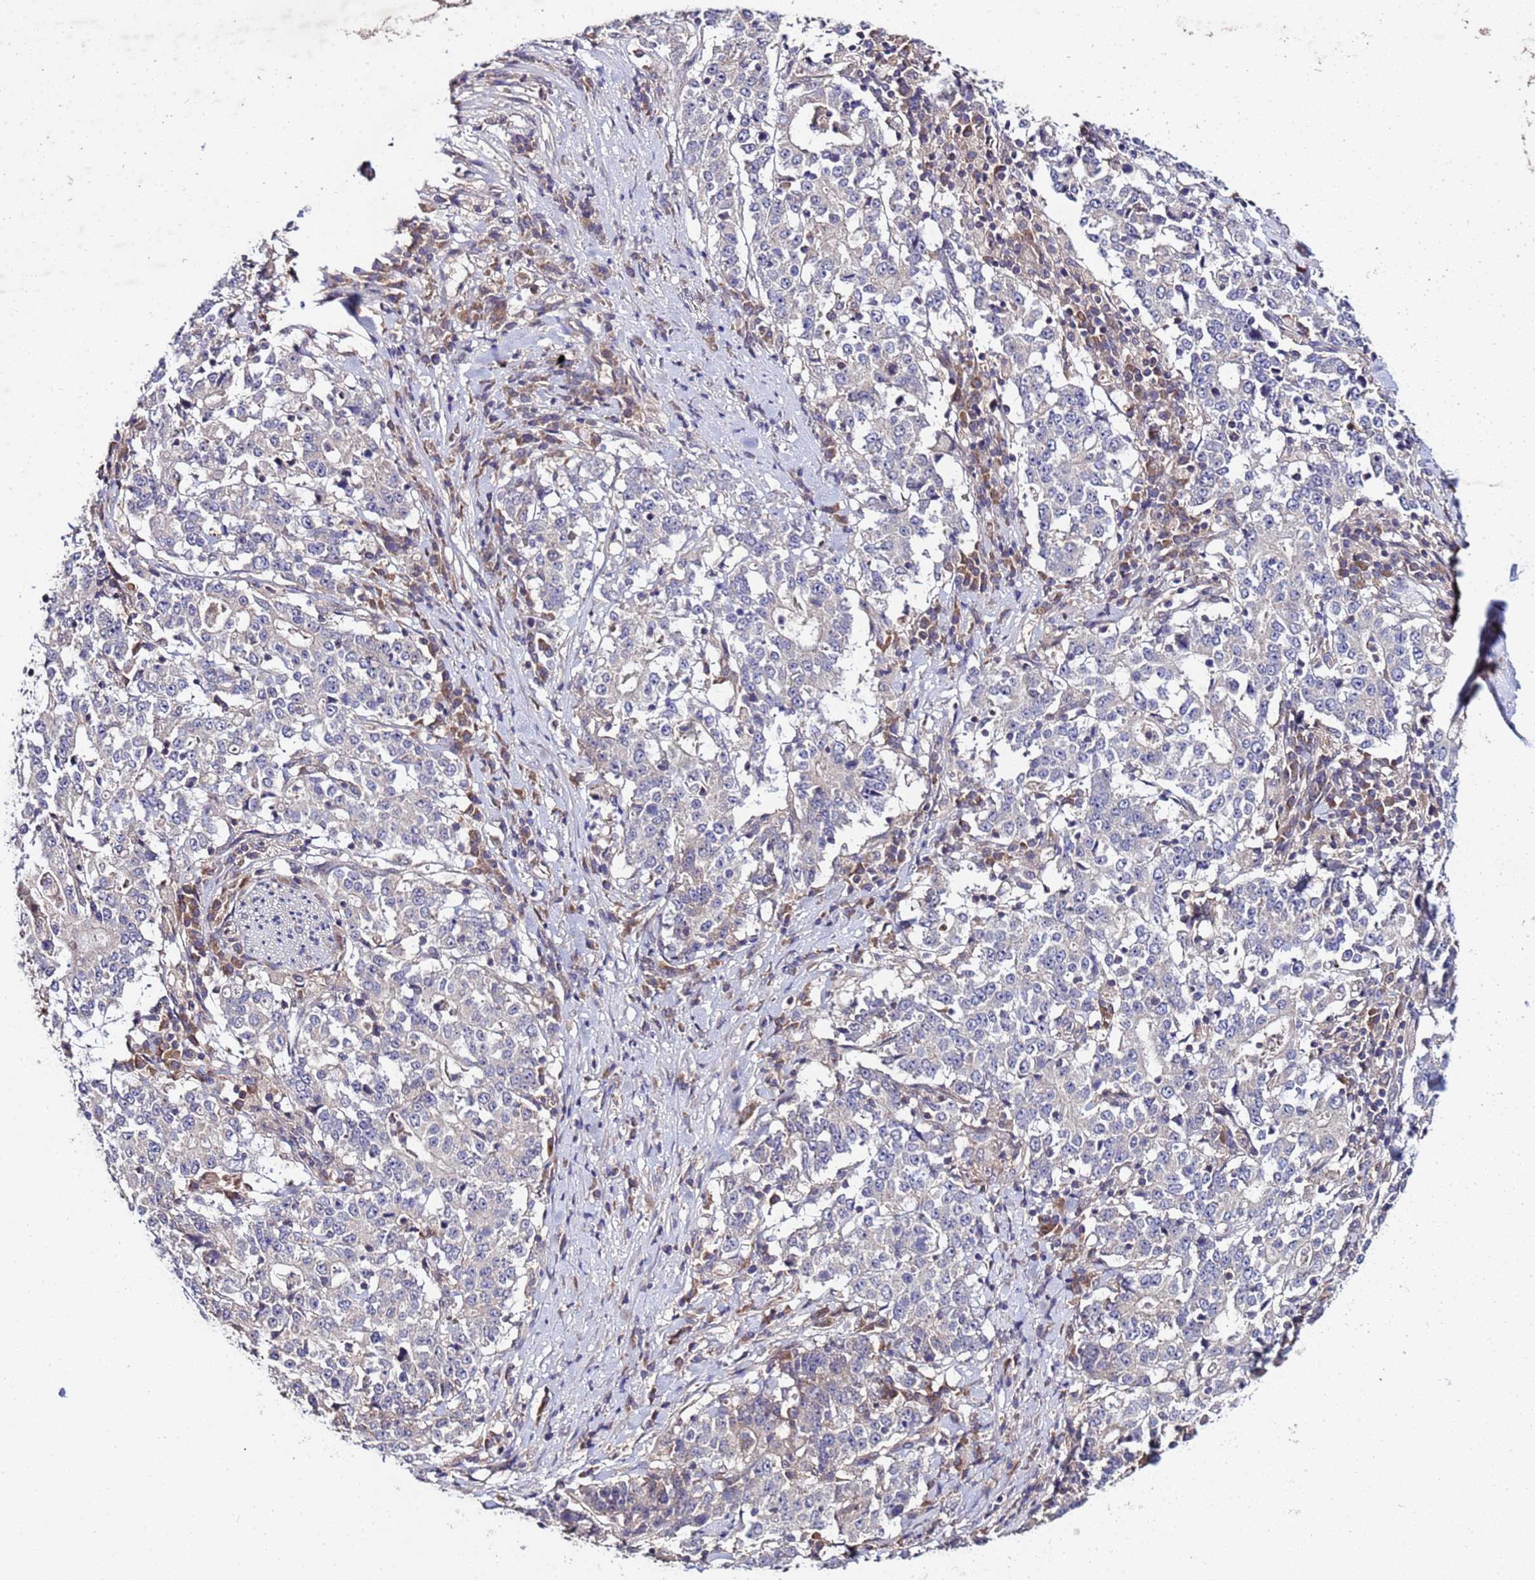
{"staining": {"intensity": "negative", "quantity": "none", "location": "none"}, "tissue": "stomach cancer", "cell_type": "Tumor cells", "image_type": "cancer", "snomed": [{"axis": "morphology", "description": "Adenocarcinoma, NOS"}, {"axis": "topography", "description": "Stomach"}], "caption": "Adenocarcinoma (stomach) stained for a protein using immunohistochemistry (IHC) shows no expression tumor cells.", "gene": "GSPT2", "patient": {"sex": "male", "age": 59}}